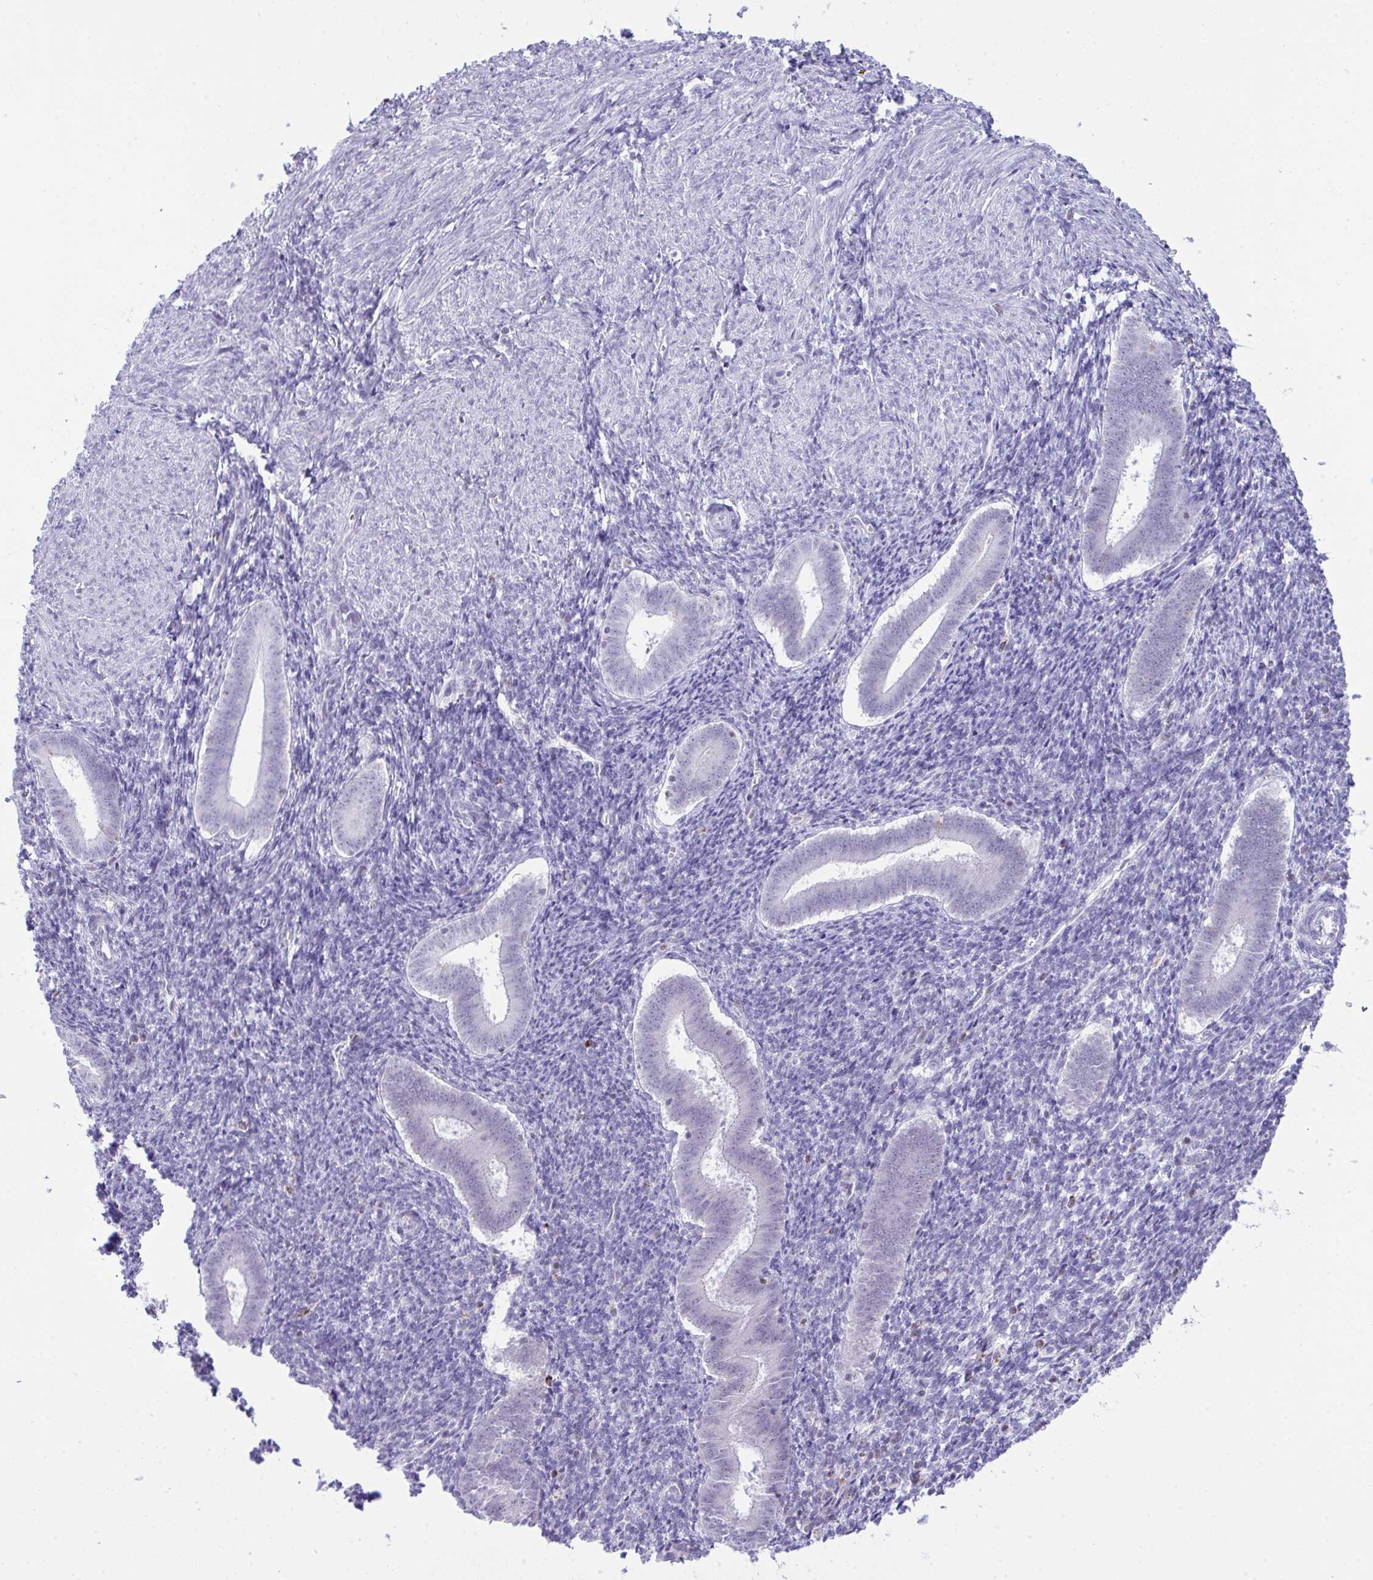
{"staining": {"intensity": "negative", "quantity": "none", "location": "none"}, "tissue": "endometrium", "cell_type": "Cells in endometrial stroma", "image_type": "normal", "snomed": [{"axis": "morphology", "description": "Normal tissue, NOS"}, {"axis": "topography", "description": "Endometrium"}], "caption": "Immunohistochemical staining of unremarkable endometrium demonstrates no significant positivity in cells in endometrial stroma. (IHC, brightfield microscopy, high magnification).", "gene": "PLA2G12B", "patient": {"sex": "female", "age": 25}}